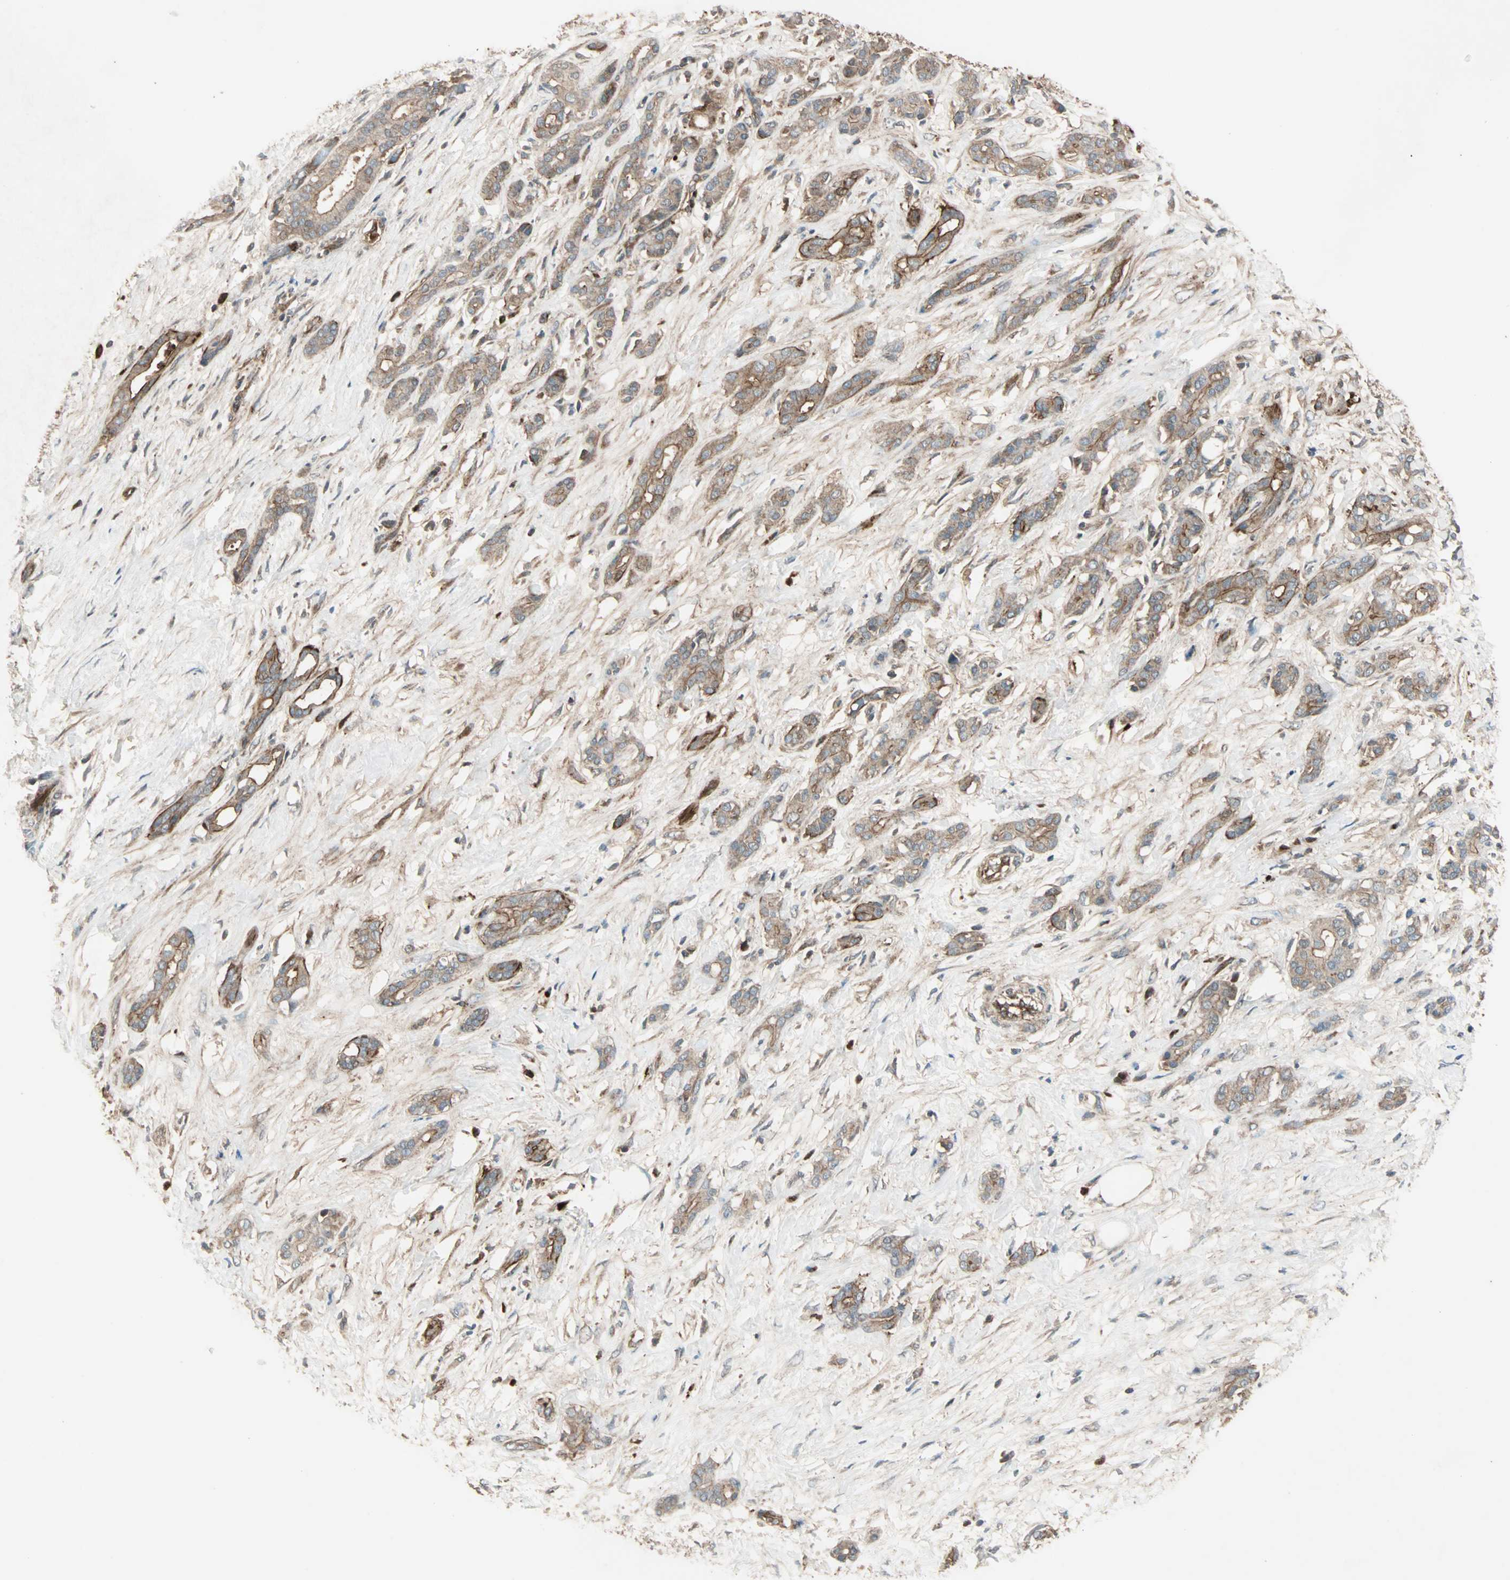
{"staining": {"intensity": "weak", "quantity": ">75%", "location": "cytoplasmic/membranous"}, "tissue": "pancreatic cancer", "cell_type": "Tumor cells", "image_type": "cancer", "snomed": [{"axis": "morphology", "description": "Adenocarcinoma, NOS"}, {"axis": "topography", "description": "Pancreas"}], "caption": "Immunohistochemical staining of pancreatic cancer (adenocarcinoma) reveals low levels of weak cytoplasmic/membranous positivity in about >75% of tumor cells. The staining was performed using DAB (3,3'-diaminobenzidine), with brown indicating positive protein expression. Nuclei are stained blue with hematoxylin.", "gene": "GCK", "patient": {"sex": "male", "age": 41}}